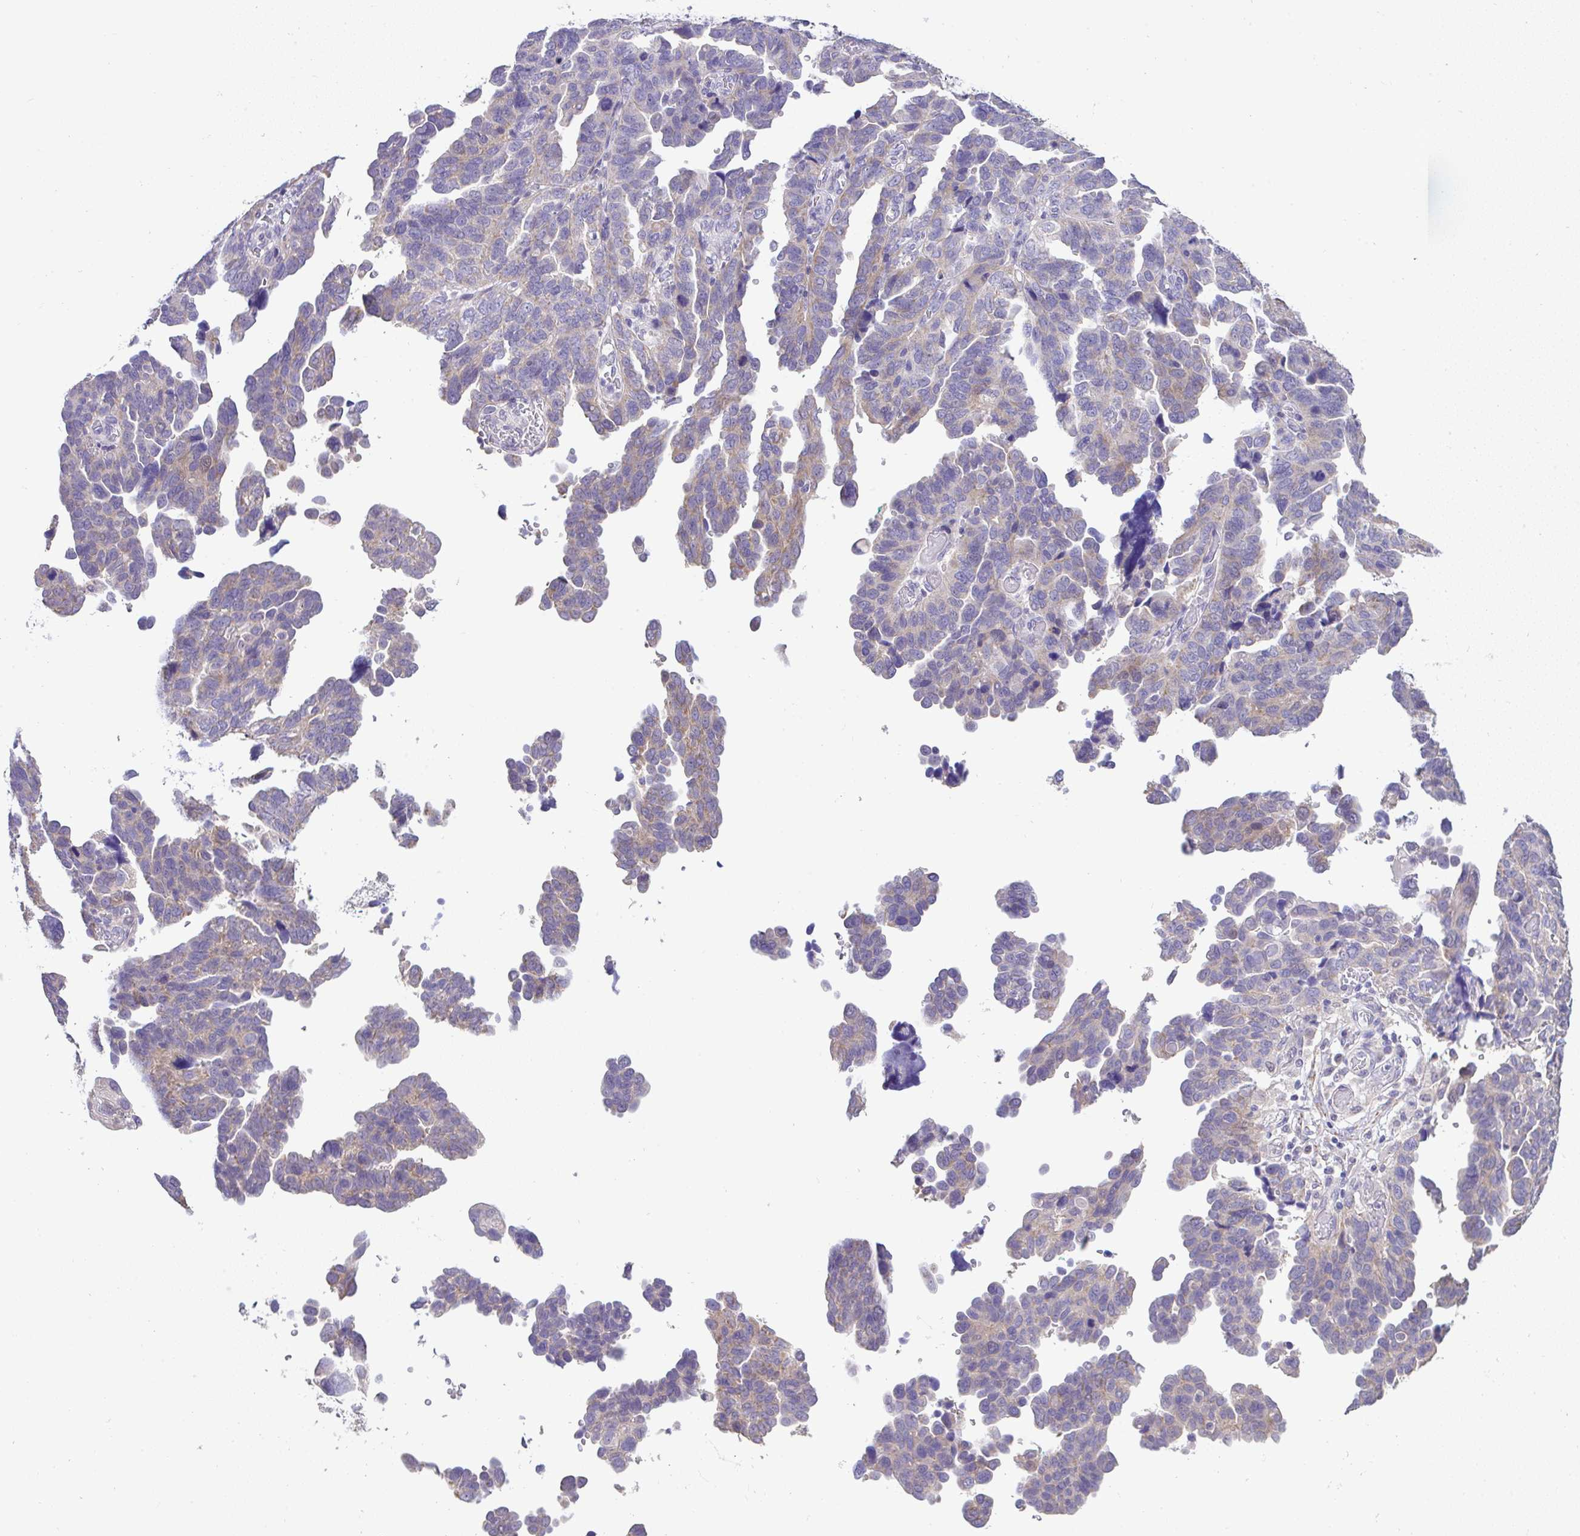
{"staining": {"intensity": "weak", "quantity": "<25%", "location": "cytoplasmic/membranous"}, "tissue": "ovarian cancer", "cell_type": "Tumor cells", "image_type": "cancer", "snomed": [{"axis": "morphology", "description": "Cystadenocarcinoma, serous, NOS"}, {"axis": "topography", "description": "Ovary"}], "caption": "Immunohistochemistry of ovarian serous cystadenocarcinoma demonstrates no expression in tumor cells.", "gene": "CTU1", "patient": {"sex": "female", "age": 64}}